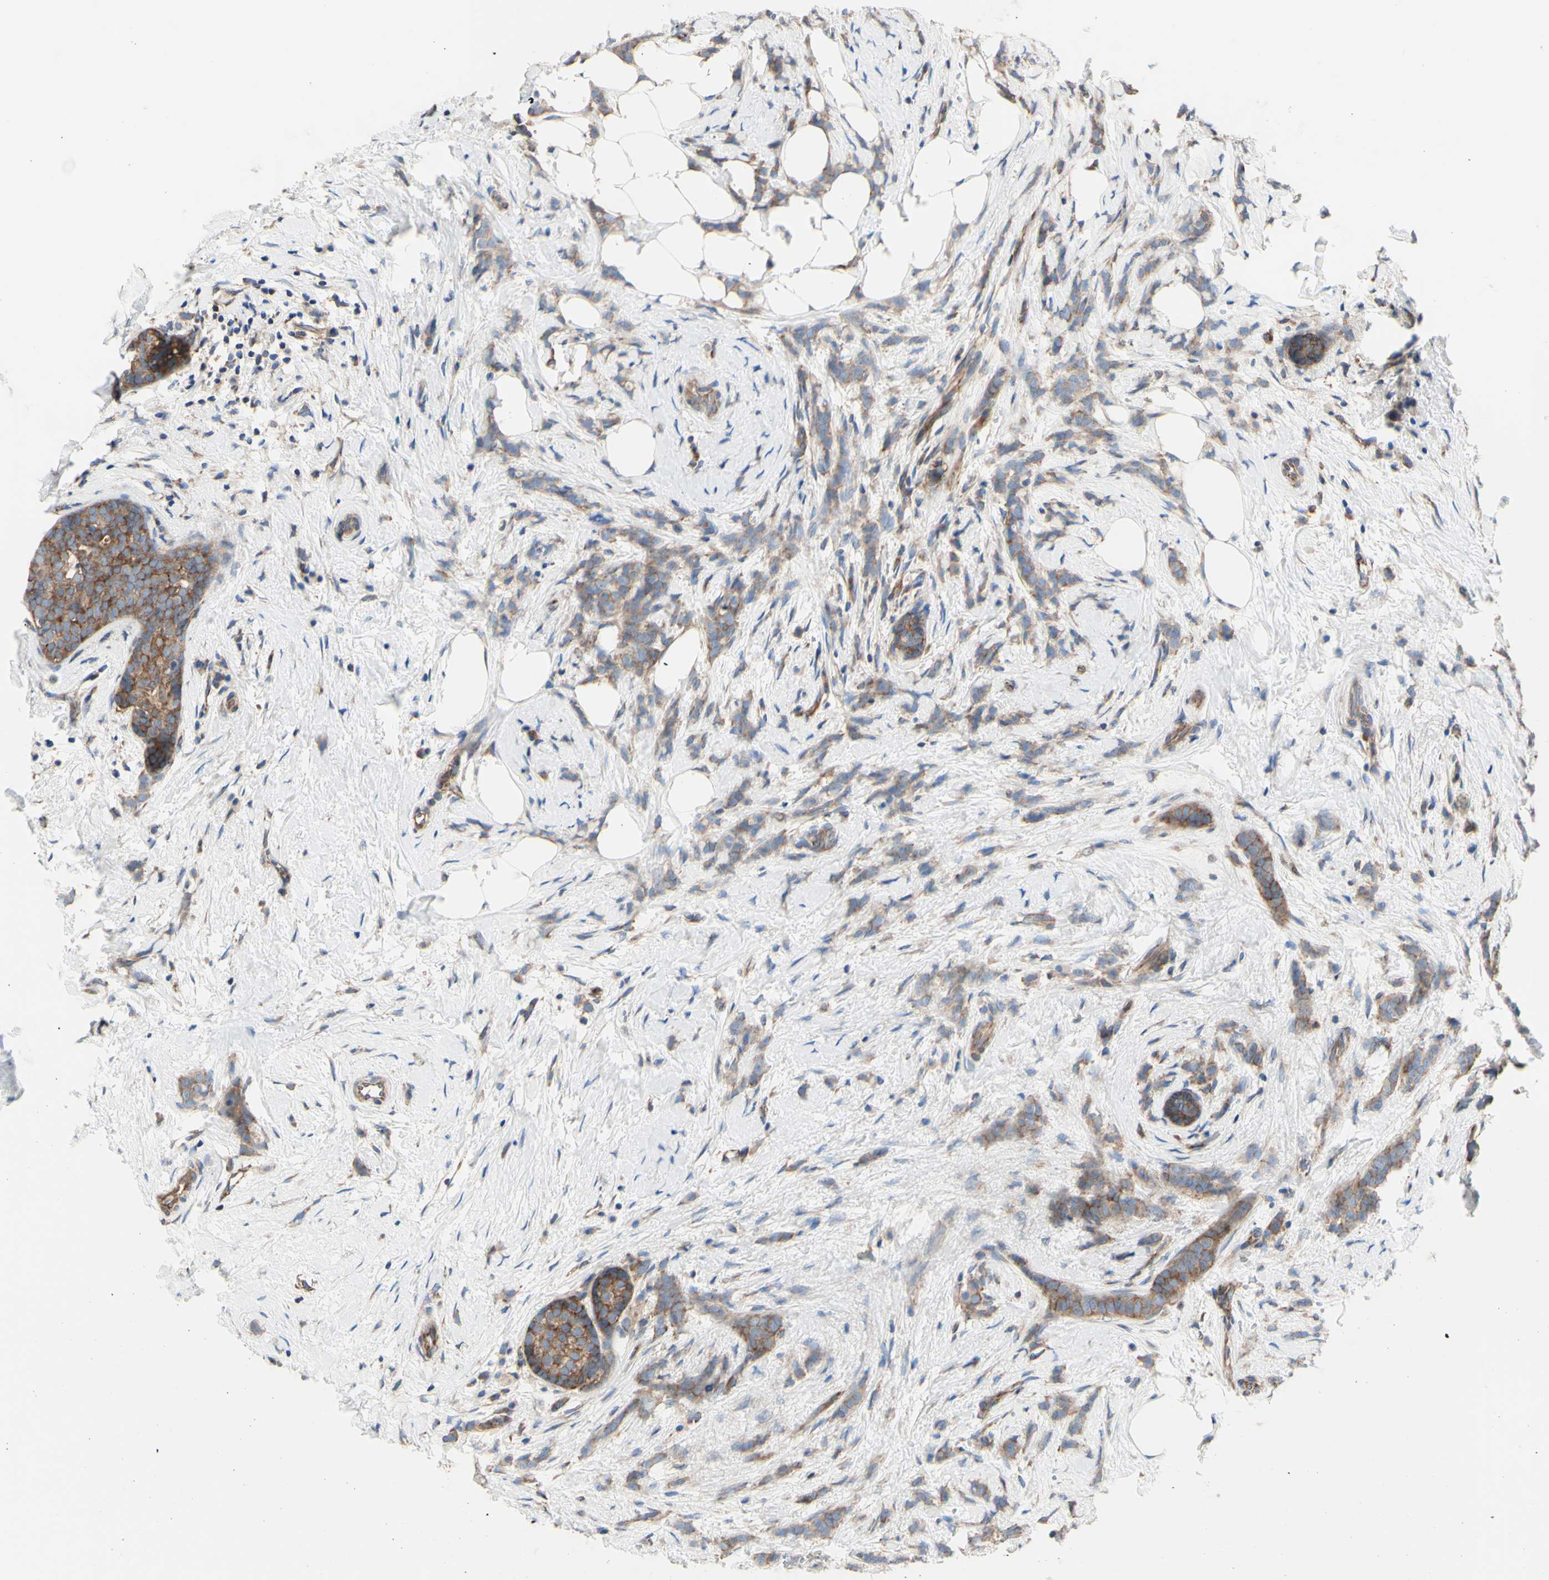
{"staining": {"intensity": "moderate", "quantity": ">75%", "location": "cytoplasmic/membranous"}, "tissue": "breast cancer", "cell_type": "Tumor cells", "image_type": "cancer", "snomed": [{"axis": "morphology", "description": "Lobular carcinoma, in situ"}, {"axis": "morphology", "description": "Lobular carcinoma"}, {"axis": "topography", "description": "Breast"}], "caption": "High-power microscopy captured an IHC image of breast cancer (lobular carcinoma), revealing moderate cytoplasmic/membranous positivity in about >75% of tumor cells. The protein of interest is shown in brown color, while the nuclei are stained blue.", "gene": "FMR1", "patient": {"sex": "female", "age": 41}}